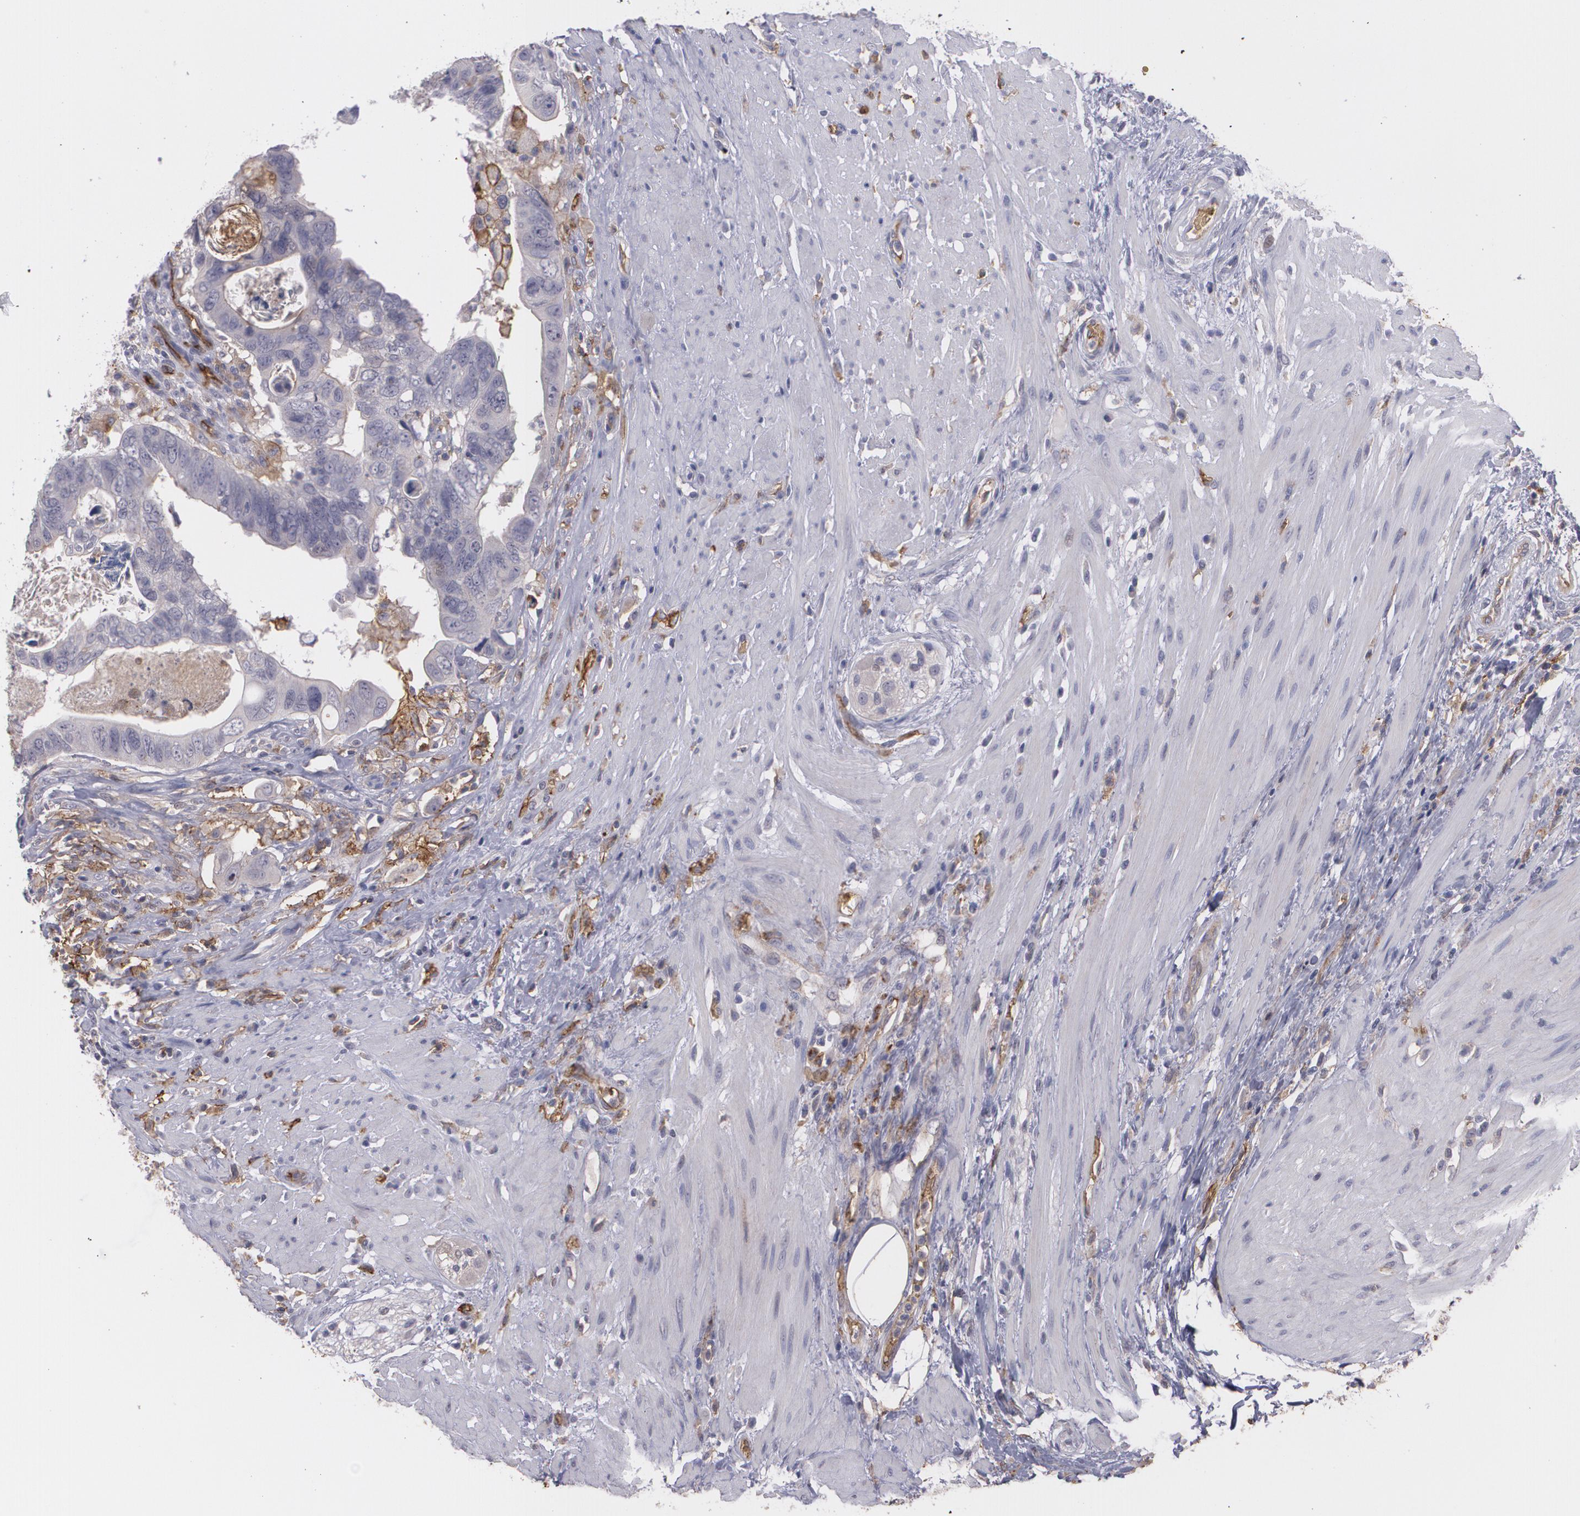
{"staining": {"intensity": "negative", "quantity": "none", "location": "none"}, "tissue": "colorectal cancer", "cell_type": "Tumor cells", "image_type": "cancer", "snomed": [{"axis": "morphology", "description": "Adenocarcinoma, NOS"}, {"axis": "topography", "description": "Rectum"}], "caption": "This is an immunohistochemistry (IHC) histopathology image of colorectal cancer. There is no staining in tumor cells.", "gene": "ACE", "patient": {"sex": "male", "age": 53}}